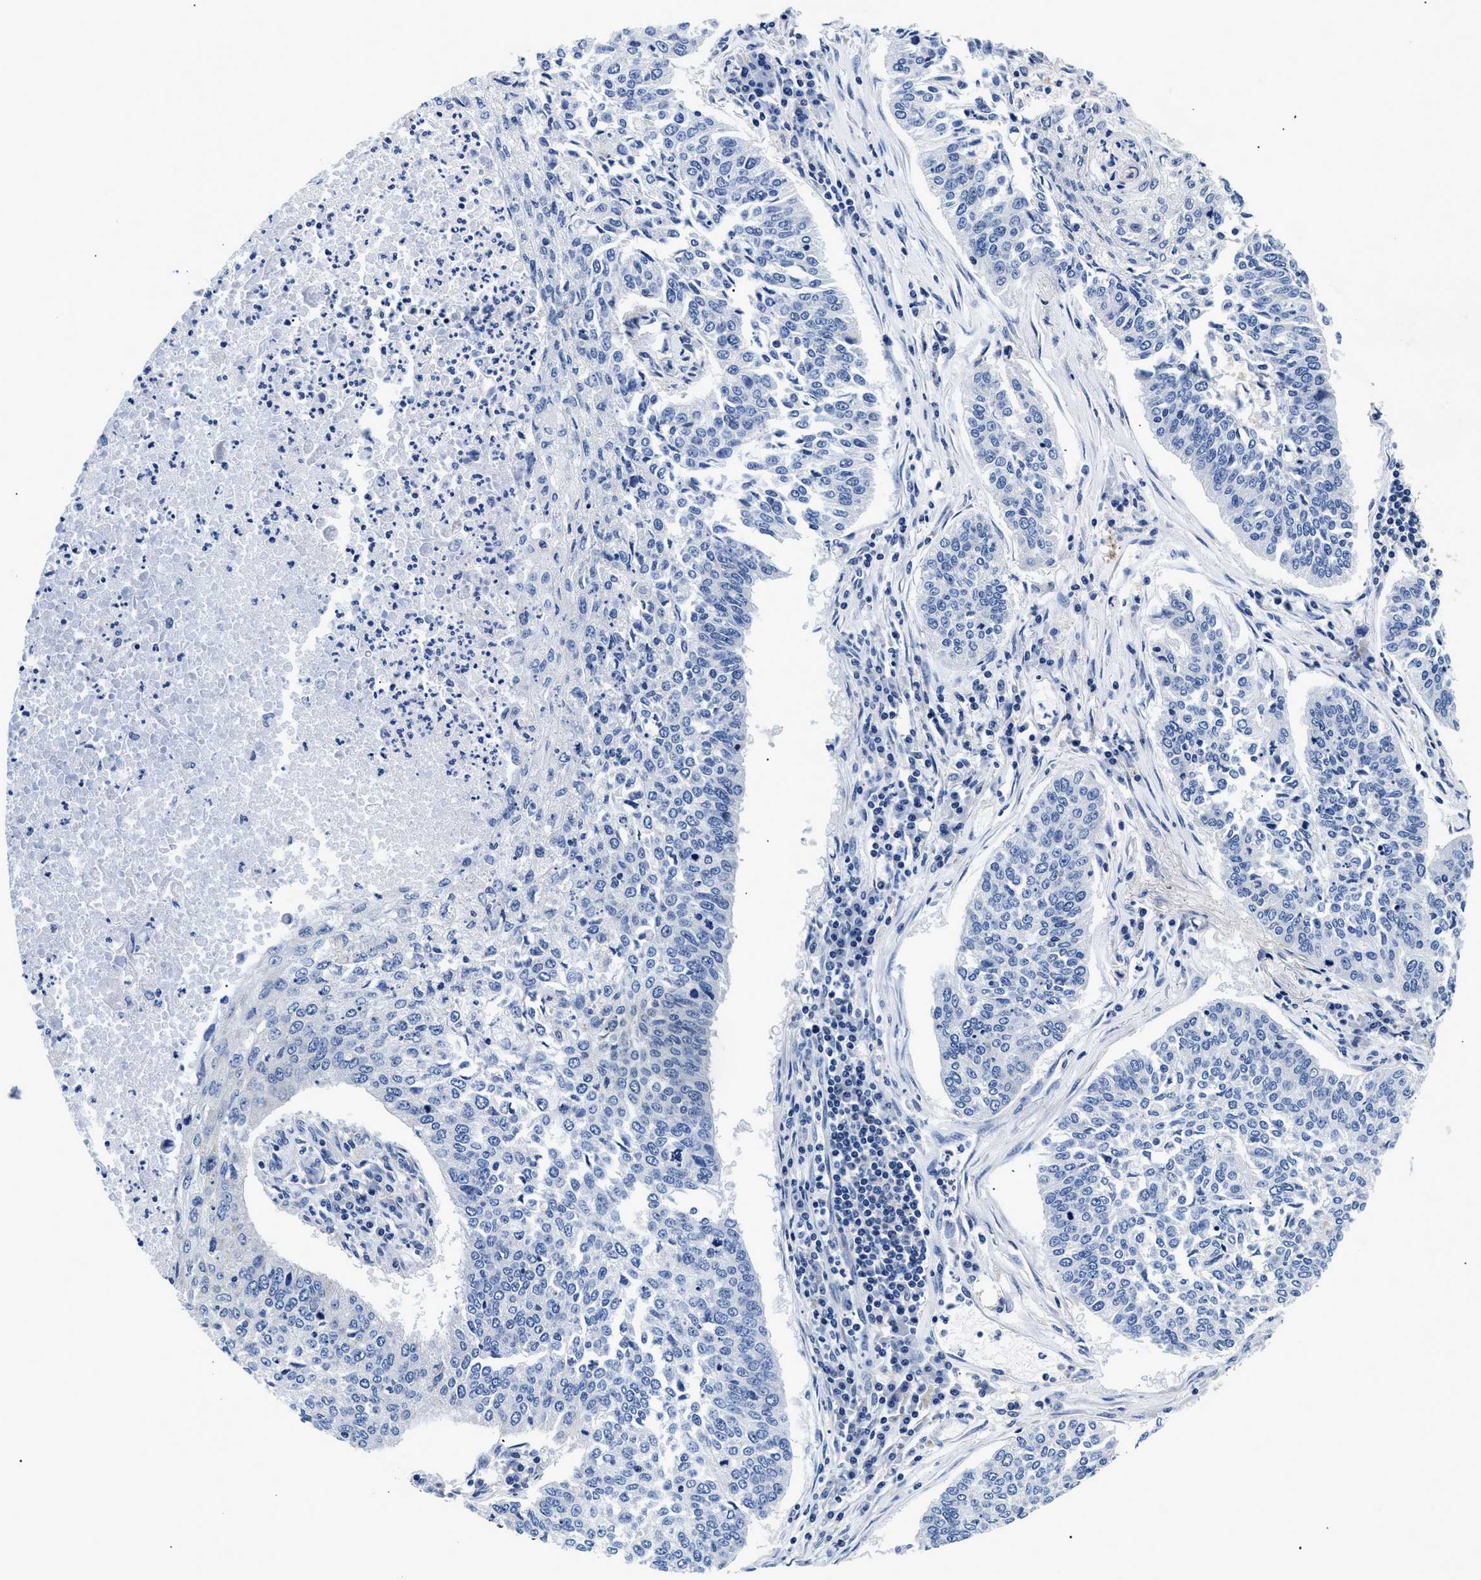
{"staining": {"intensity": "negative", "quantity": "none", "location": "none"}, "tissue": "lung cancer", "cell_type": "Tumor cells", "image_type": "cancer", "snomed": [{"axis": "morphology", "description": "Normal tissue, NOS"}, {"axis": "morphology", "description": "Squamous cell carcinoma, NOS"}, {"axis": "topography", "description": "Cartilage tissue"}, {"axis": "topography", "description": "Bronchus"}, {"axis": "topography", "description": "Lung"}], "caption": "Immunohistochemistry (IHC) of lung cancer exhibits no expression in tumor cells.", "gene": "MEA1", "patient": {"sex": "female", "age": 49}}